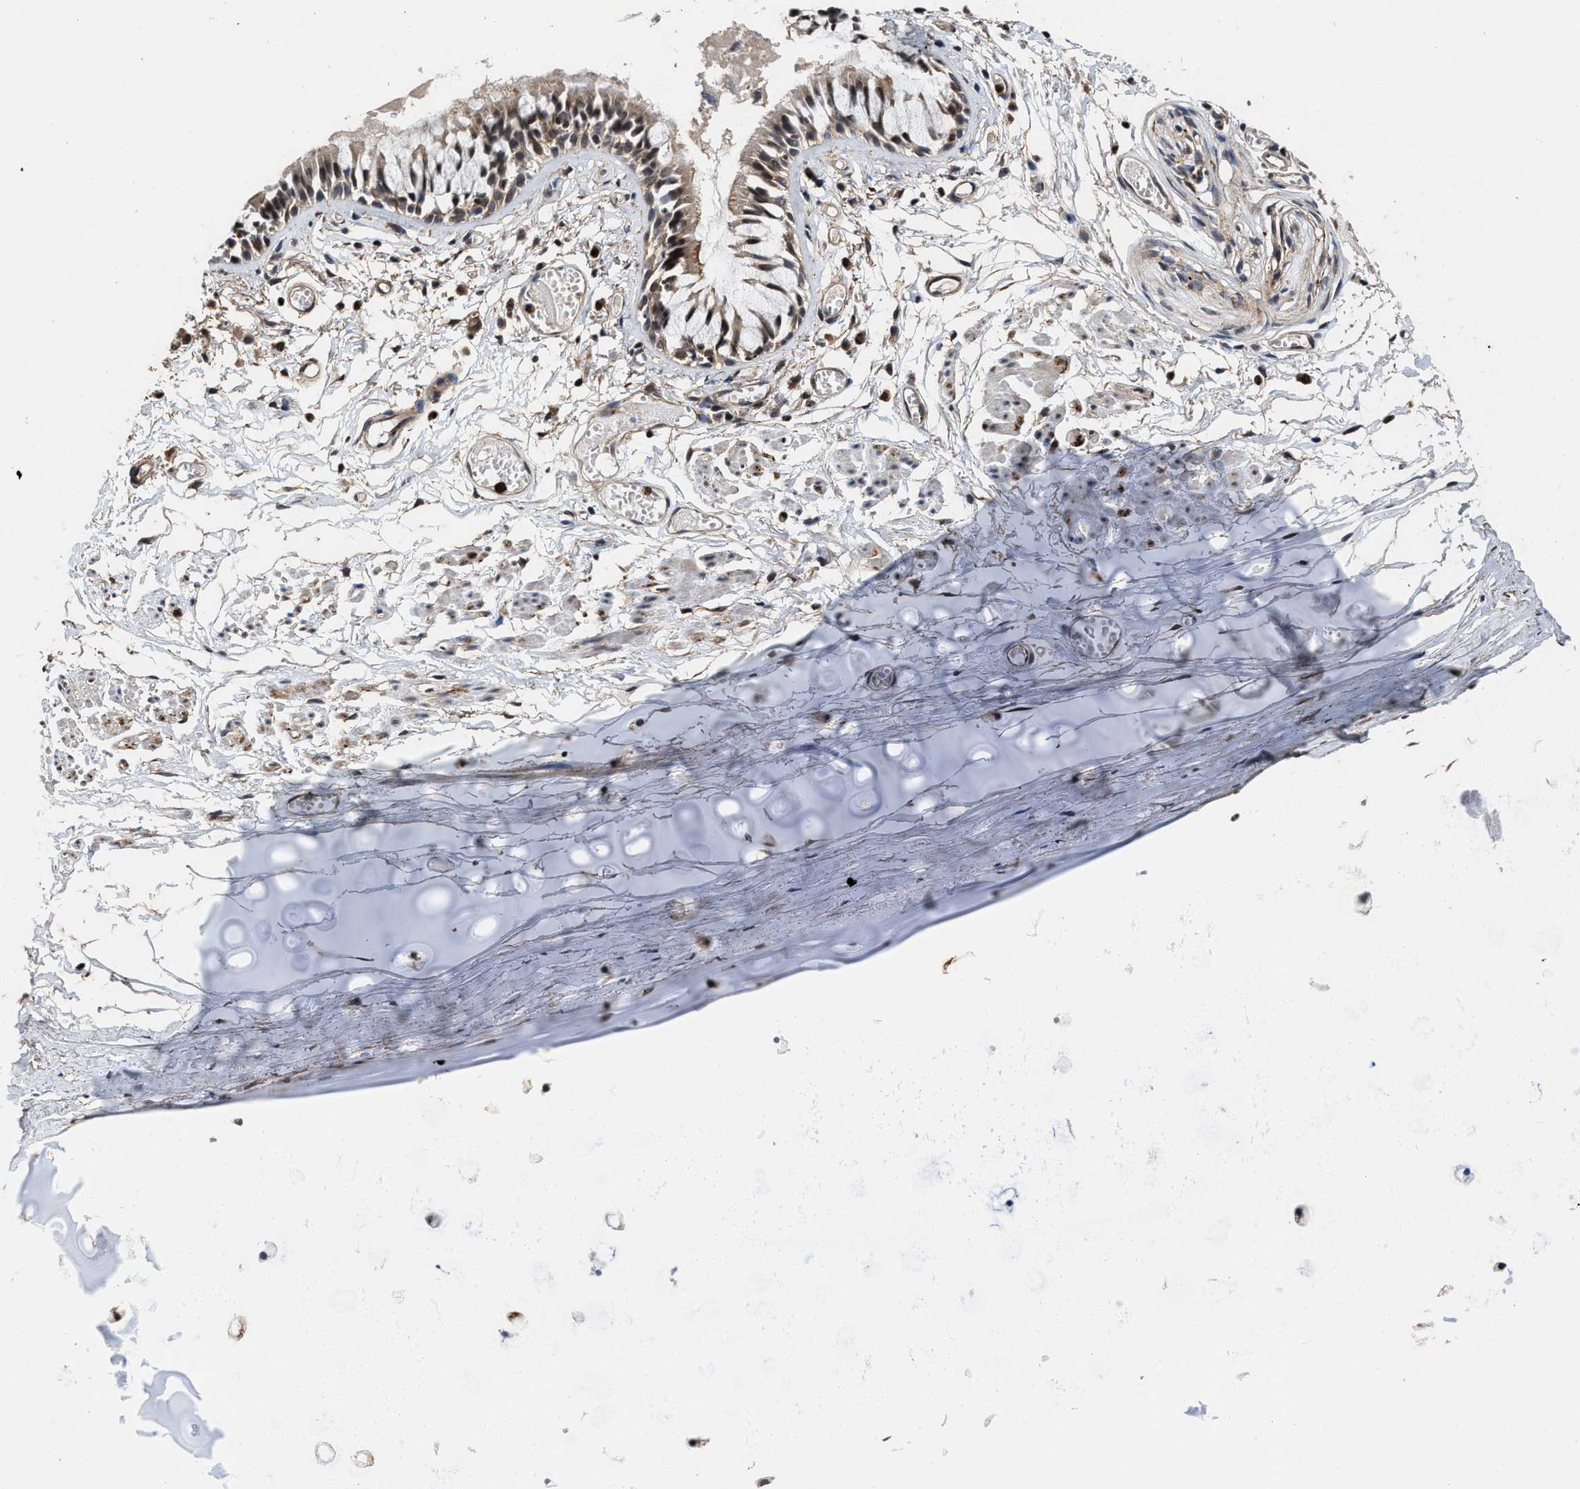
{"staining": {"intensity": "strong", "quantity": ">75%", "location": "cytoplasmic/membranous,nuclear"}, "tissue": "bronchus", "cell_type": "Respiratory epithelial cells", "image_type": "normal", "snomed": [{"axis": "morphology", "description": "Normal tissue, NOS"}, {"axis": "morphology", "description": "Inflammation, NOS"}, {"axis": "topography", "description": "Cartilage tissue"}, {"axis": "topography", "description": "Lung"}], "caption": "A histopathology image of bronchus stained for a protein exhibits strong cytoplasmic/membranous,nuclear brown staining in respiratory epithelial cells. Using DAB (brown) and hematoxylin (blue) stains, captured at high magnification using brightfield microscopy.", "gene": "SEPTIN2", "patient": {"sex": "male", "age": 71}}